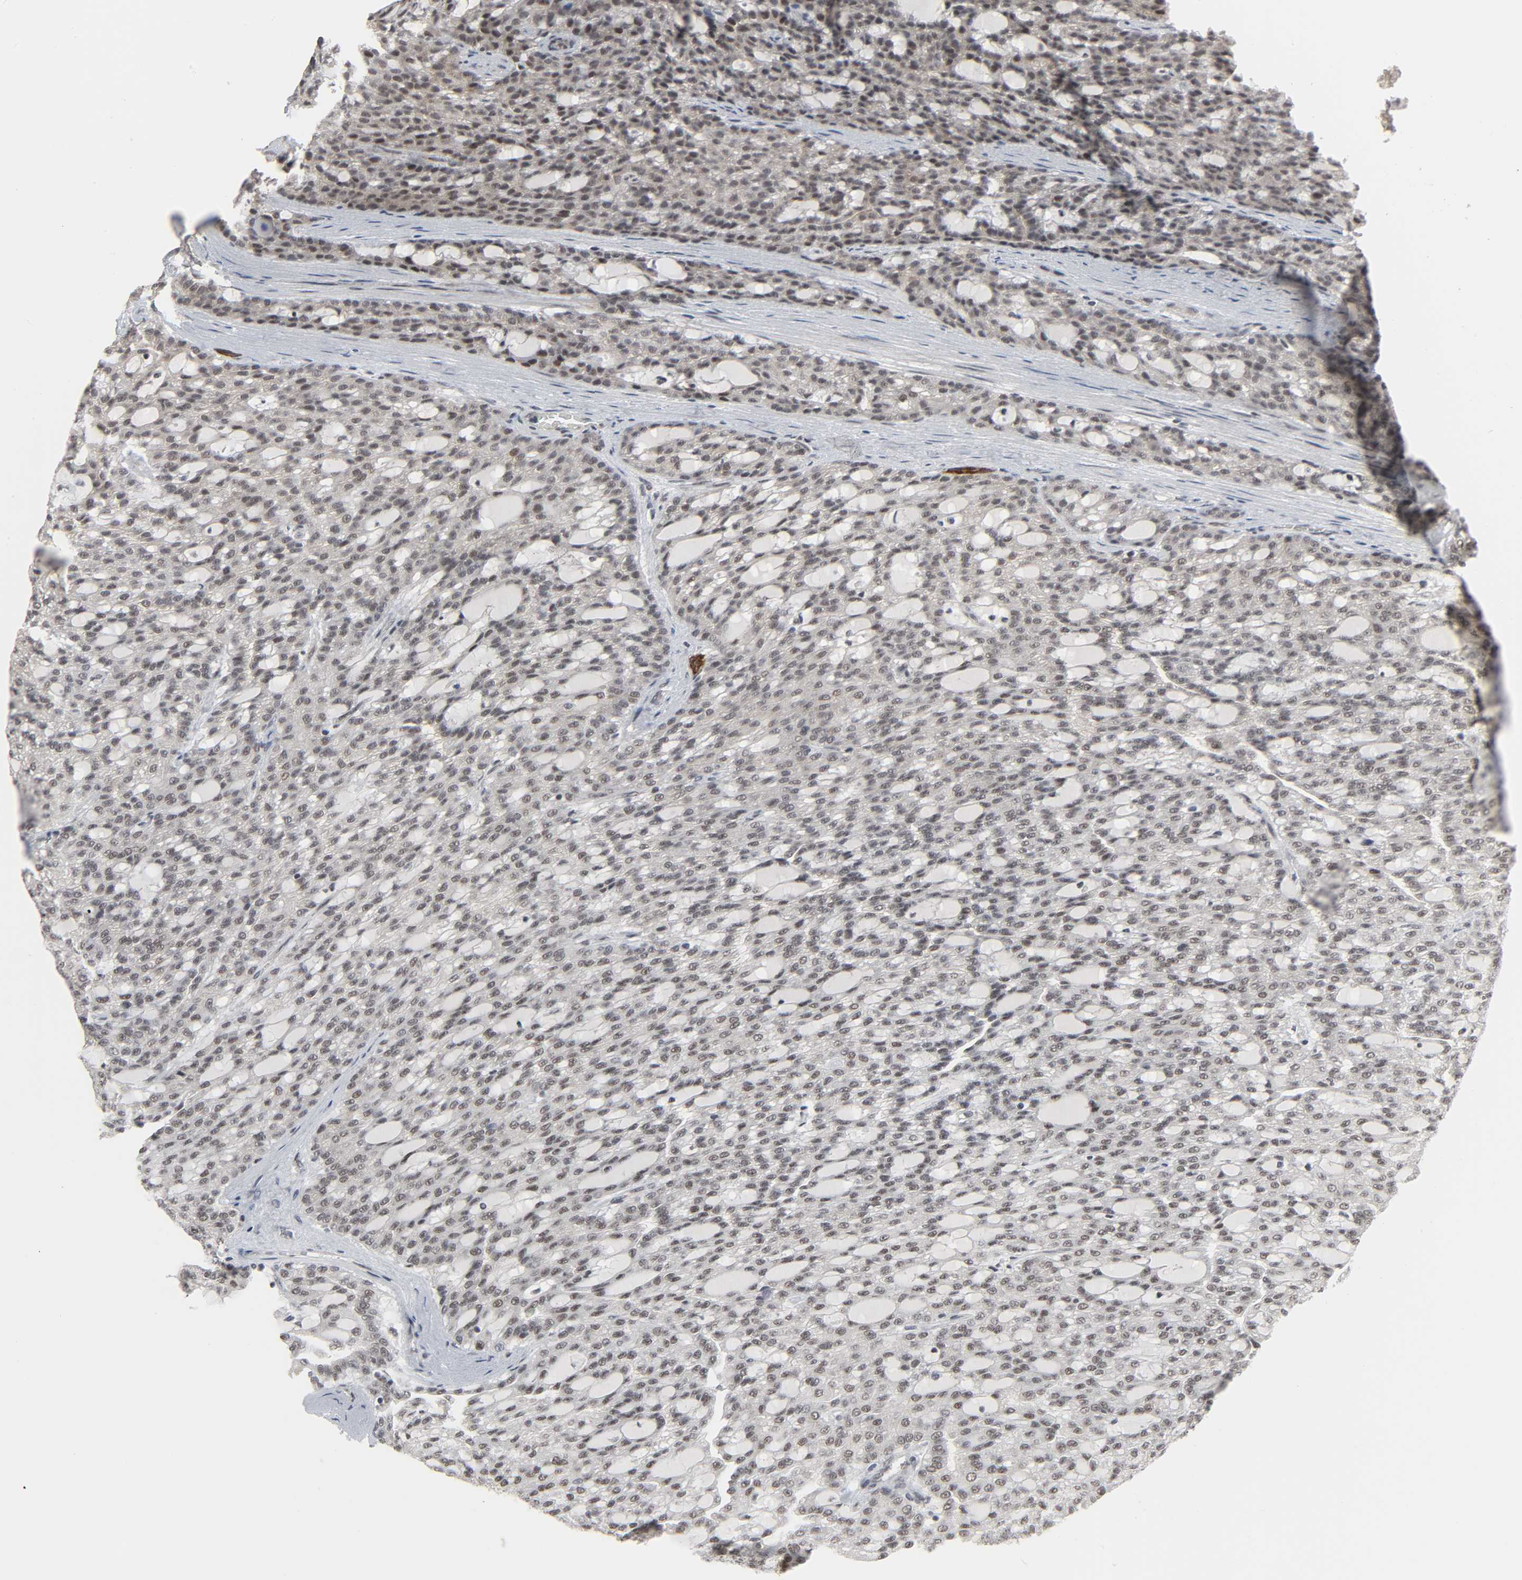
{"staining": {"intensity": "negative", "quantity": "none", "location": "none"}, "tissue": "renal cancer", "cell_type": "Tumor cells", "image_type": "cancer", "snomed": [{"axis": "morphology", "description": "Adenocarcinoma, NOS"}, {"axis": "topography", "description": "Kidney"}], "caption": "An IHC histopathology image of renal adenocarcinoma is shown. There is no staining in tumor cells of renal adenocarcinoma.", "gene": "MUC1", "patient": {"sex": "male", "age": 63}}